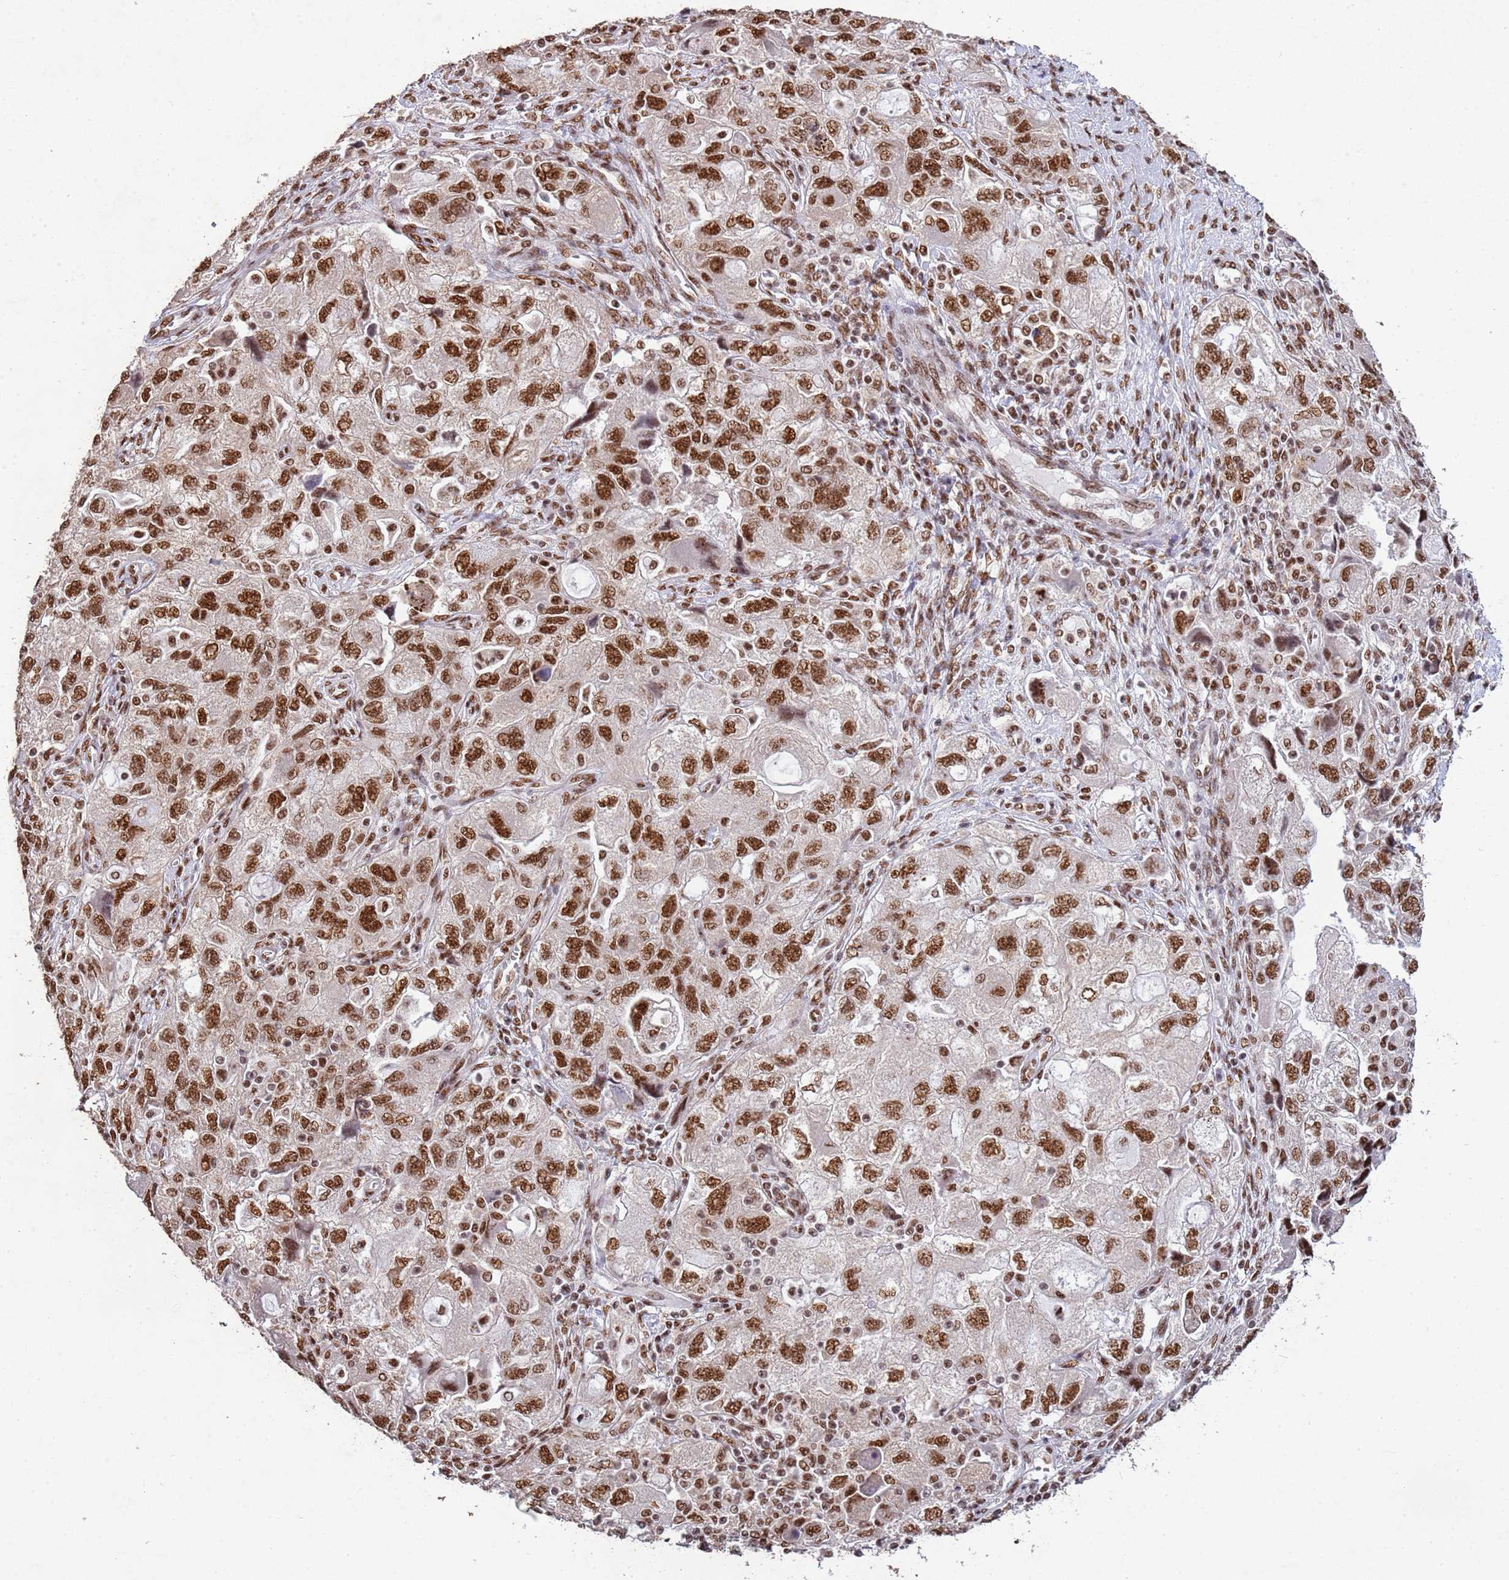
{"staining": {"intensity": "strong", "quantity": ">75%", "location": "nuclear"}, "tissue": "ovarian cancer", "cell_type": "Tumor cells", "image_type": "cancer", "snomed": [{"axis": "morphology", "description": "Carcinoma, NOS"}, {"axis": "morphology", "description": "Cystadenocarcinoma, serous, NOS"}, {"axis": "topography", "description": "Ovary"}], "caption": "High-magnification brightfield microscopy of ovarian serous cystadenocarcinoma stained with DAB (3,3'-diaminobenzidine) (brown) and counterstained with hematoxylin (blue). tumor cells exhibit strong nuclear expression is present in approximately>75% of cells.", "gene": "ESF1", "patient": {"sex": "female", "age": 69}}